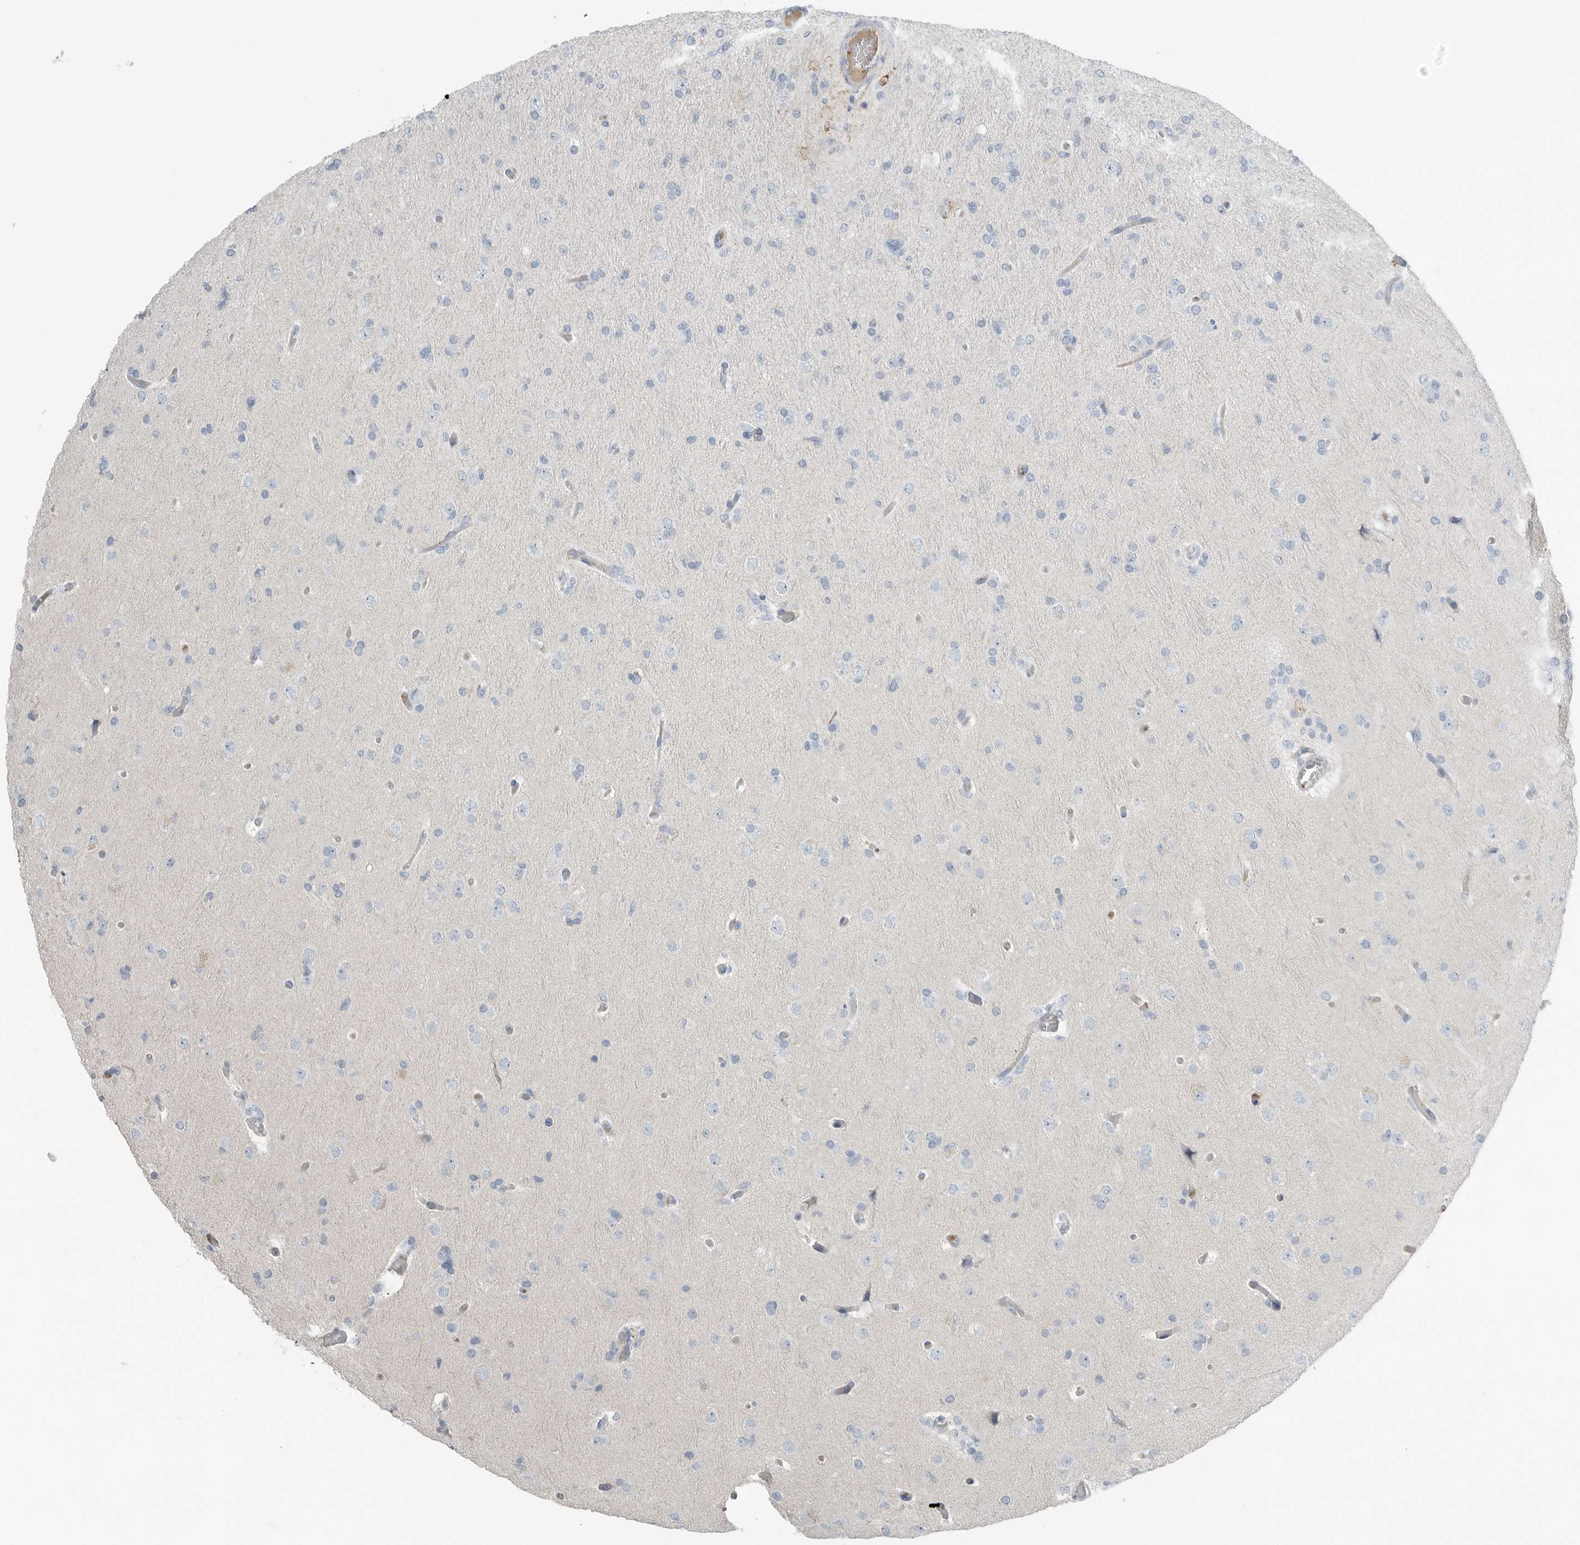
{"staining": {"intensity": "negative", "quantity": "none", "location": "none"}, "tissue": "glioma", "cell_type": "Tumor cells", "image_type": "cancer", "snomed": [{"axis": "morphology", "description": "Glioma, malignant, High grade"}, {"axis": "topography", "description": "Cerebral cortex"}], "caption": "Micrograph shows no significant protein expression in tumor cells of glioma.", "gene": "SERPINB7", "patient": {"sex": "female", "age": 36}}